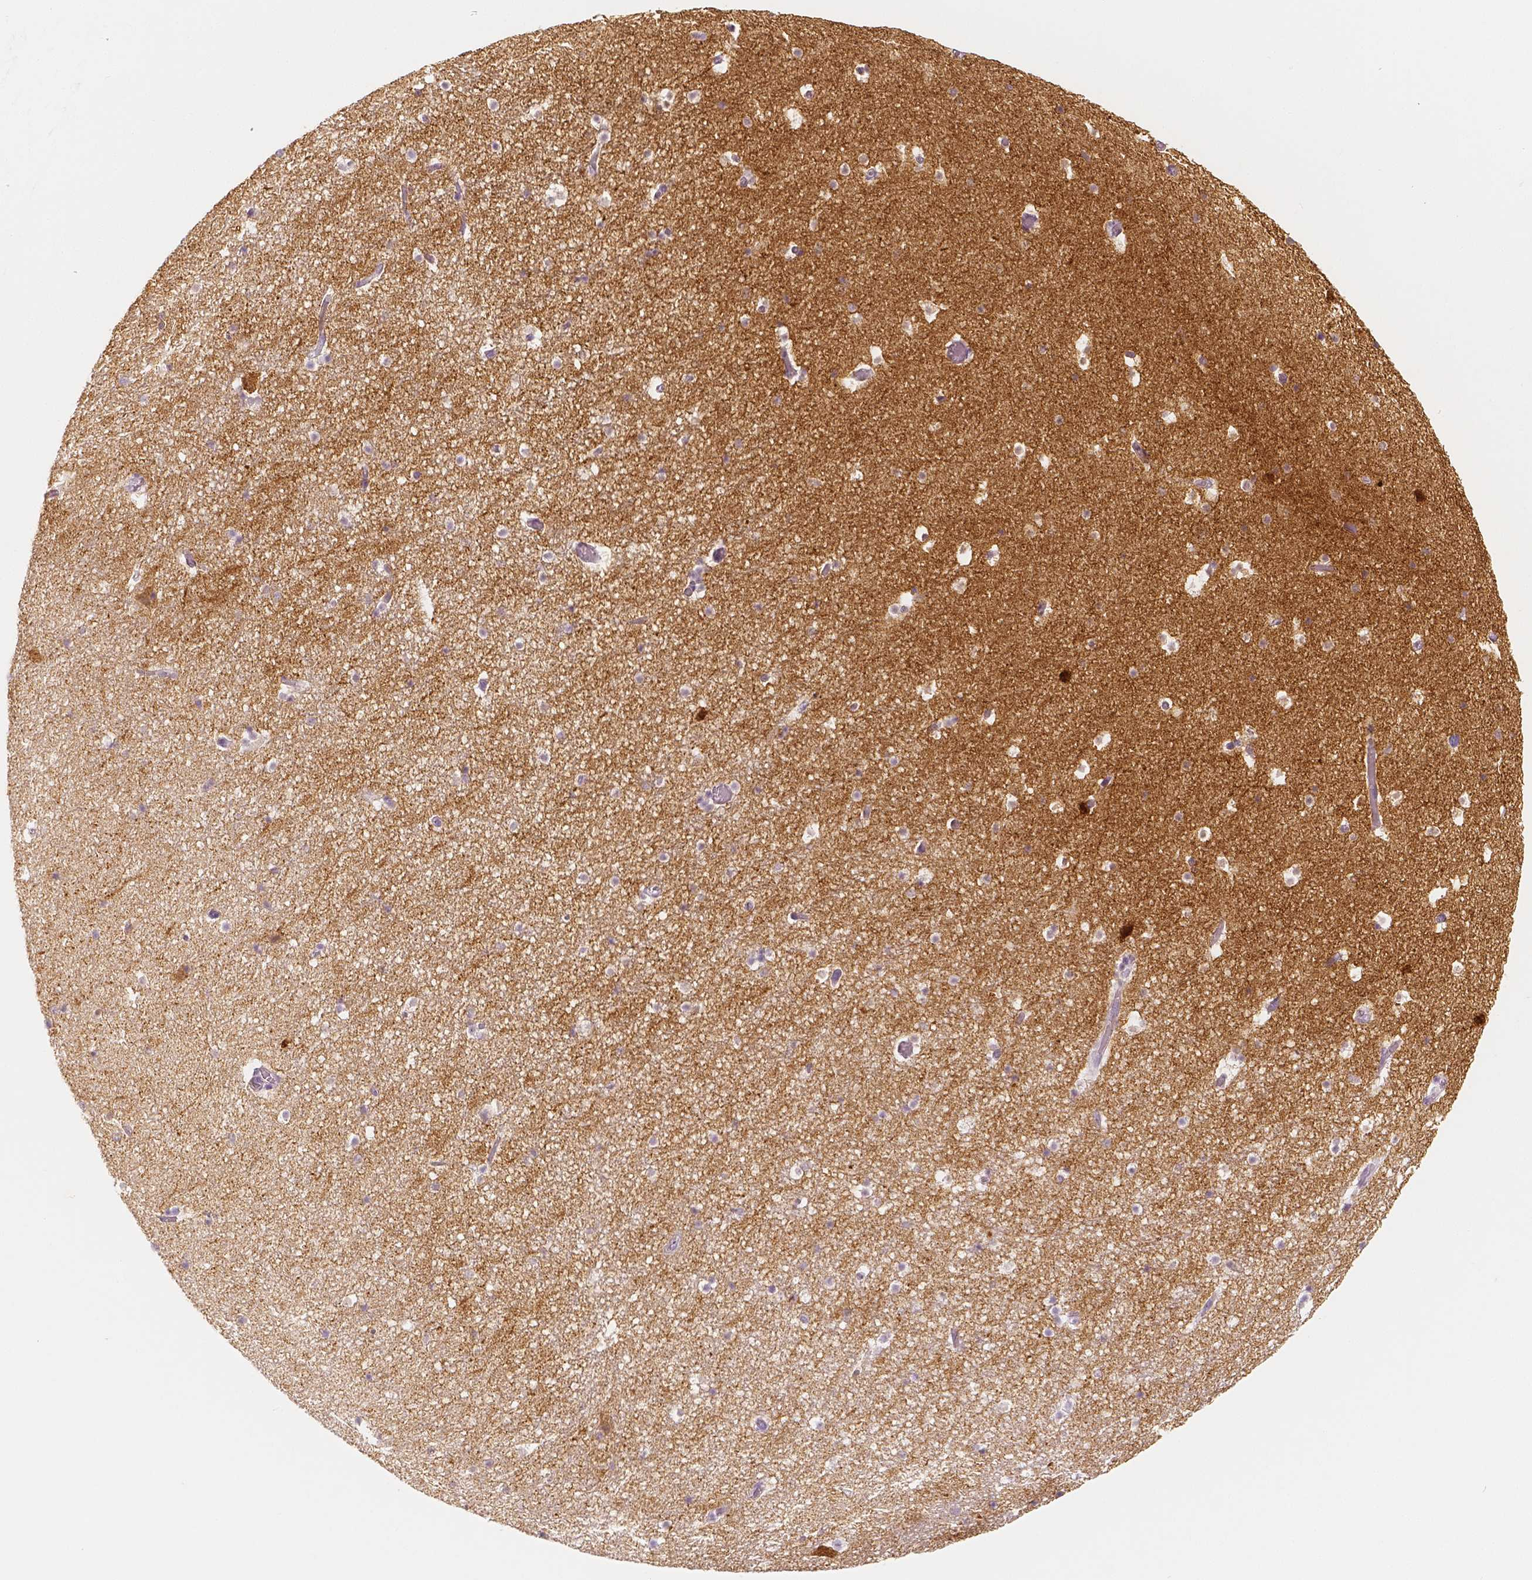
{"staining": {"intensity": "moderate", "quantity": ">75%", "location": "cytoplasmic/membranous"}, "tissue": "hippocampus", "cell_type": "Glial cells", "image_type": "normal", "snomed": [{"axis": "morphology", "description": "Normal tissue, NOS"}, {"axis": "topography", "description": "Hippocampus"}], "caption": "Protein positivity by IHC exhibits moderate cytoplasmic/membranous expression in approximately >75% of glial cells in benign hippocampus. The staining is performed using DAB brown chromogen to label protein expression. The nuclei are counter-stained blue using hematoxylin.", "gene": "NECAB2", "patient": {"sex": "male", "age": 26}}